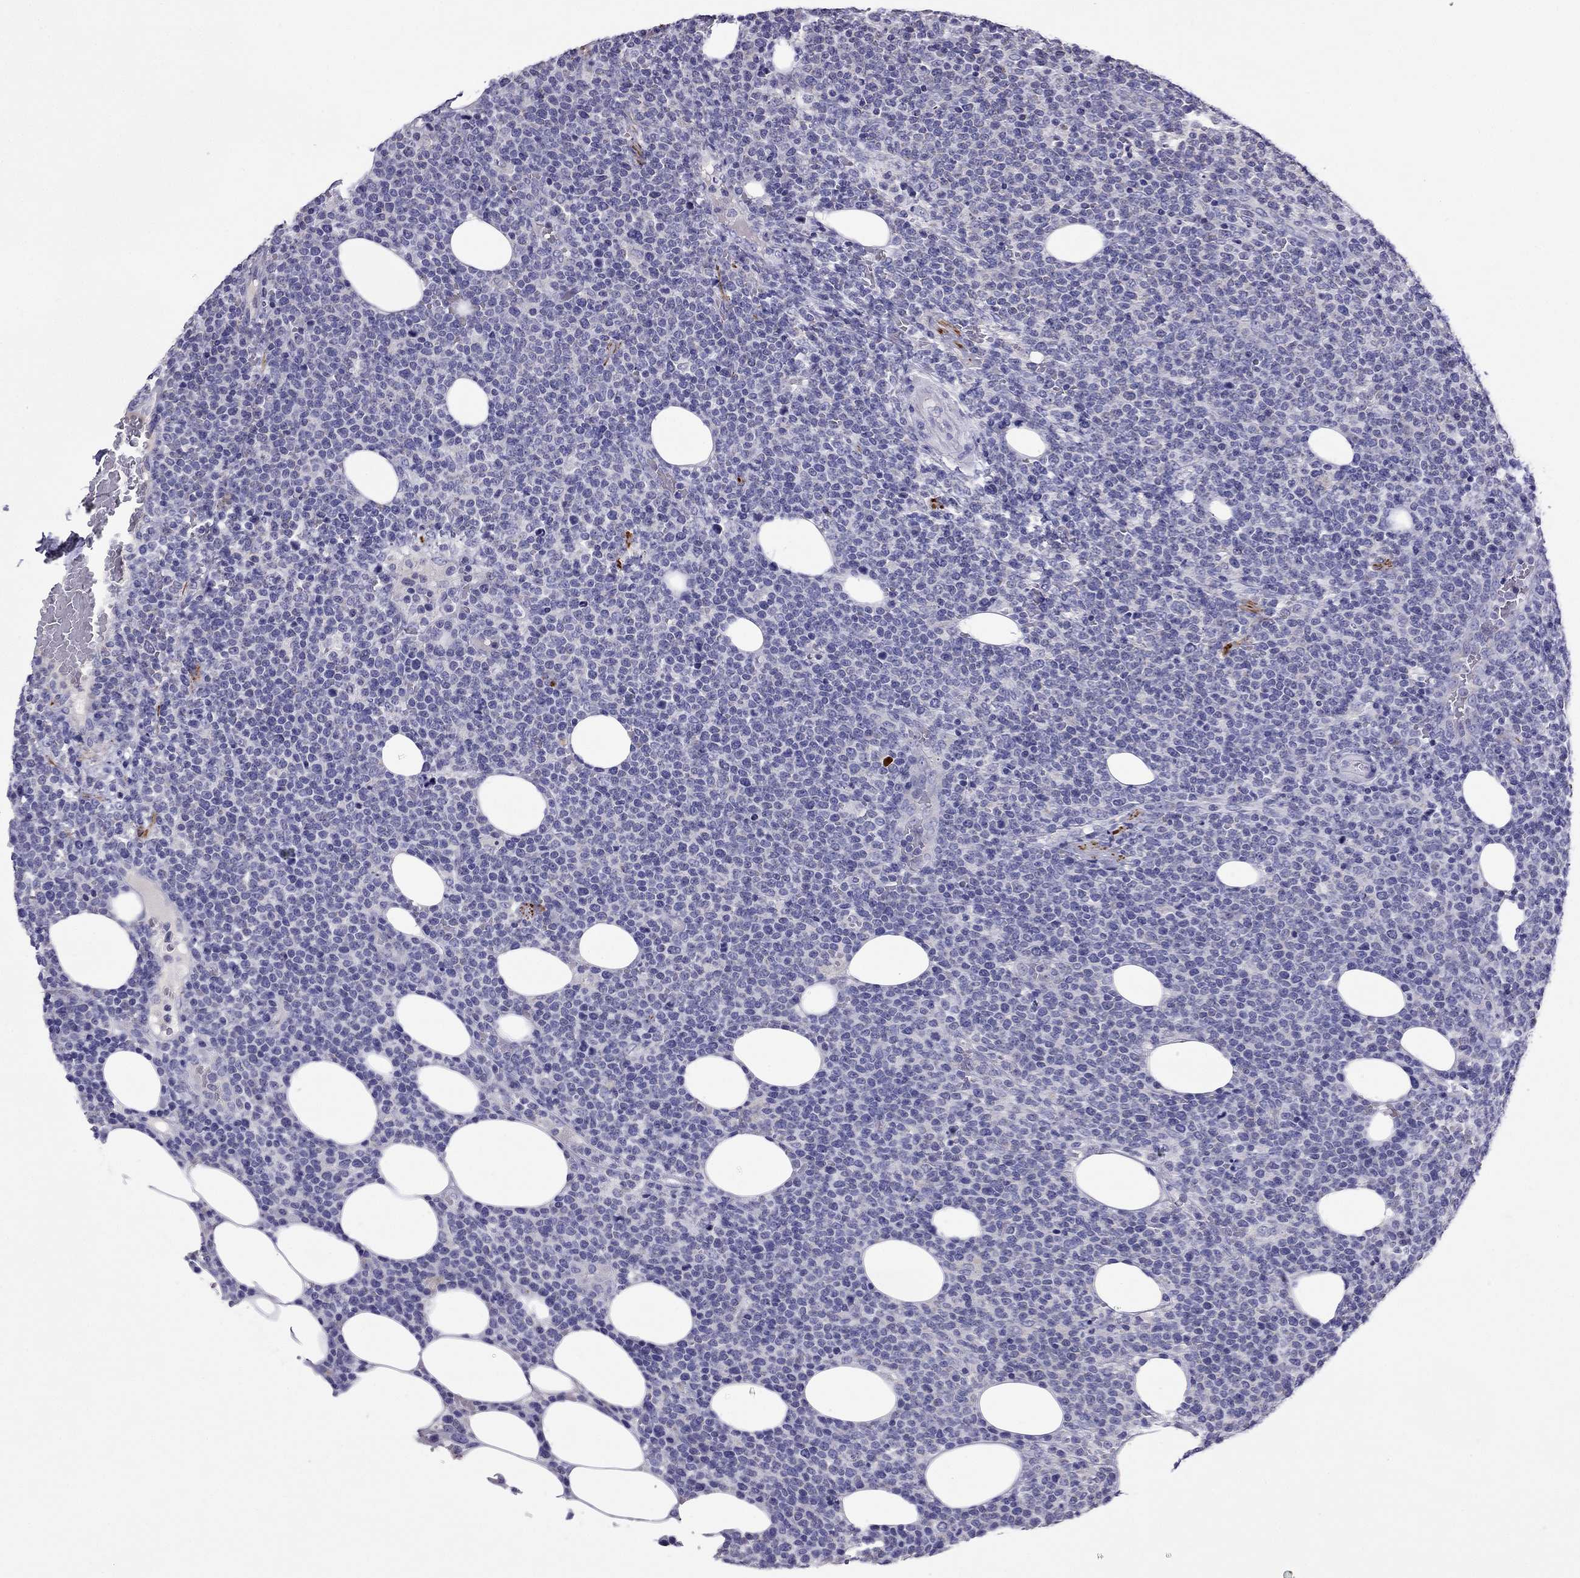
{"staining": {"intensity": "negative", "quantity": "none", "location": "none"}, "tissue": "lymphoma", "cell_type": "Tumor cells", "image_type": "cancer", "snomed": [{"axis": "morphology", "description": "Malignant lymphoma, non-Hodgkin's type, High grade"}, {"axis": "topography", "description": "Lymph node"}], "caption": "This is an immunohistochemistry photomicrograph of human malignant lymphoma, non-Hodgkin's type (high-grade). There is no positivity in tumor cells.", "gene": "DSC1", "patient": {"sex": "male", "age": 61}}